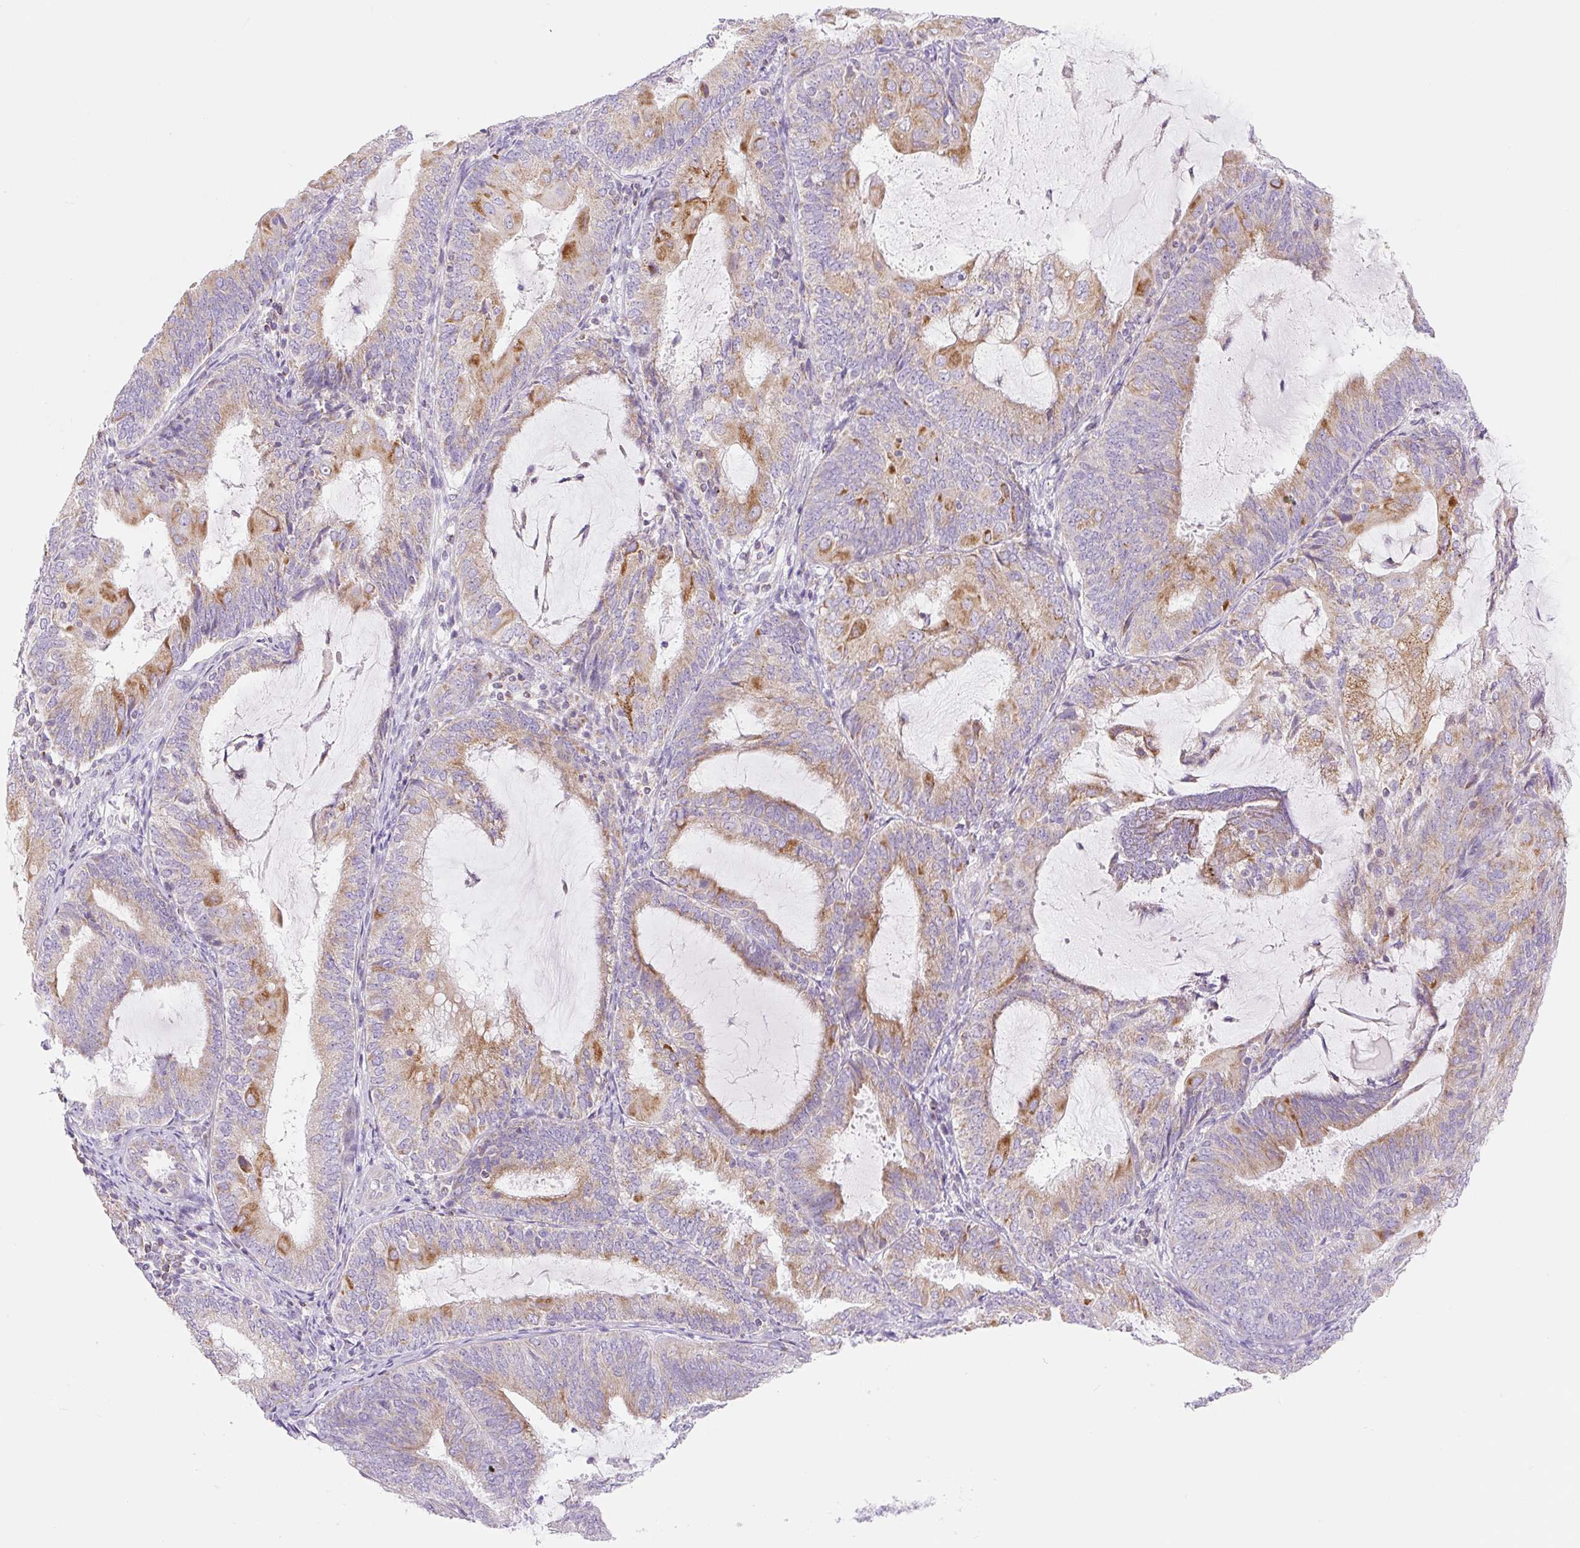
{"staining": {"intensity": "moderate", "quantity": "25%-75%", "location": "cytoplasmic/membranous"}, "tissue": "endometrial cancer", "cell_type": "Tumor cells", "image_type": "cancer", "snomed": [{"axis": "morphology", "description": "Adenocarcinoma, NOS"}, {"axis": "topography", "description": "Endometrium"}], "caption": "A medium amount of moderate cytoplasmic/membranous positivity is seen in about 25%-75% of tumor cells in endometrial cancer tissue.", "gene": "FOCAD", "patient": {"sex": "female", "age": 81}}